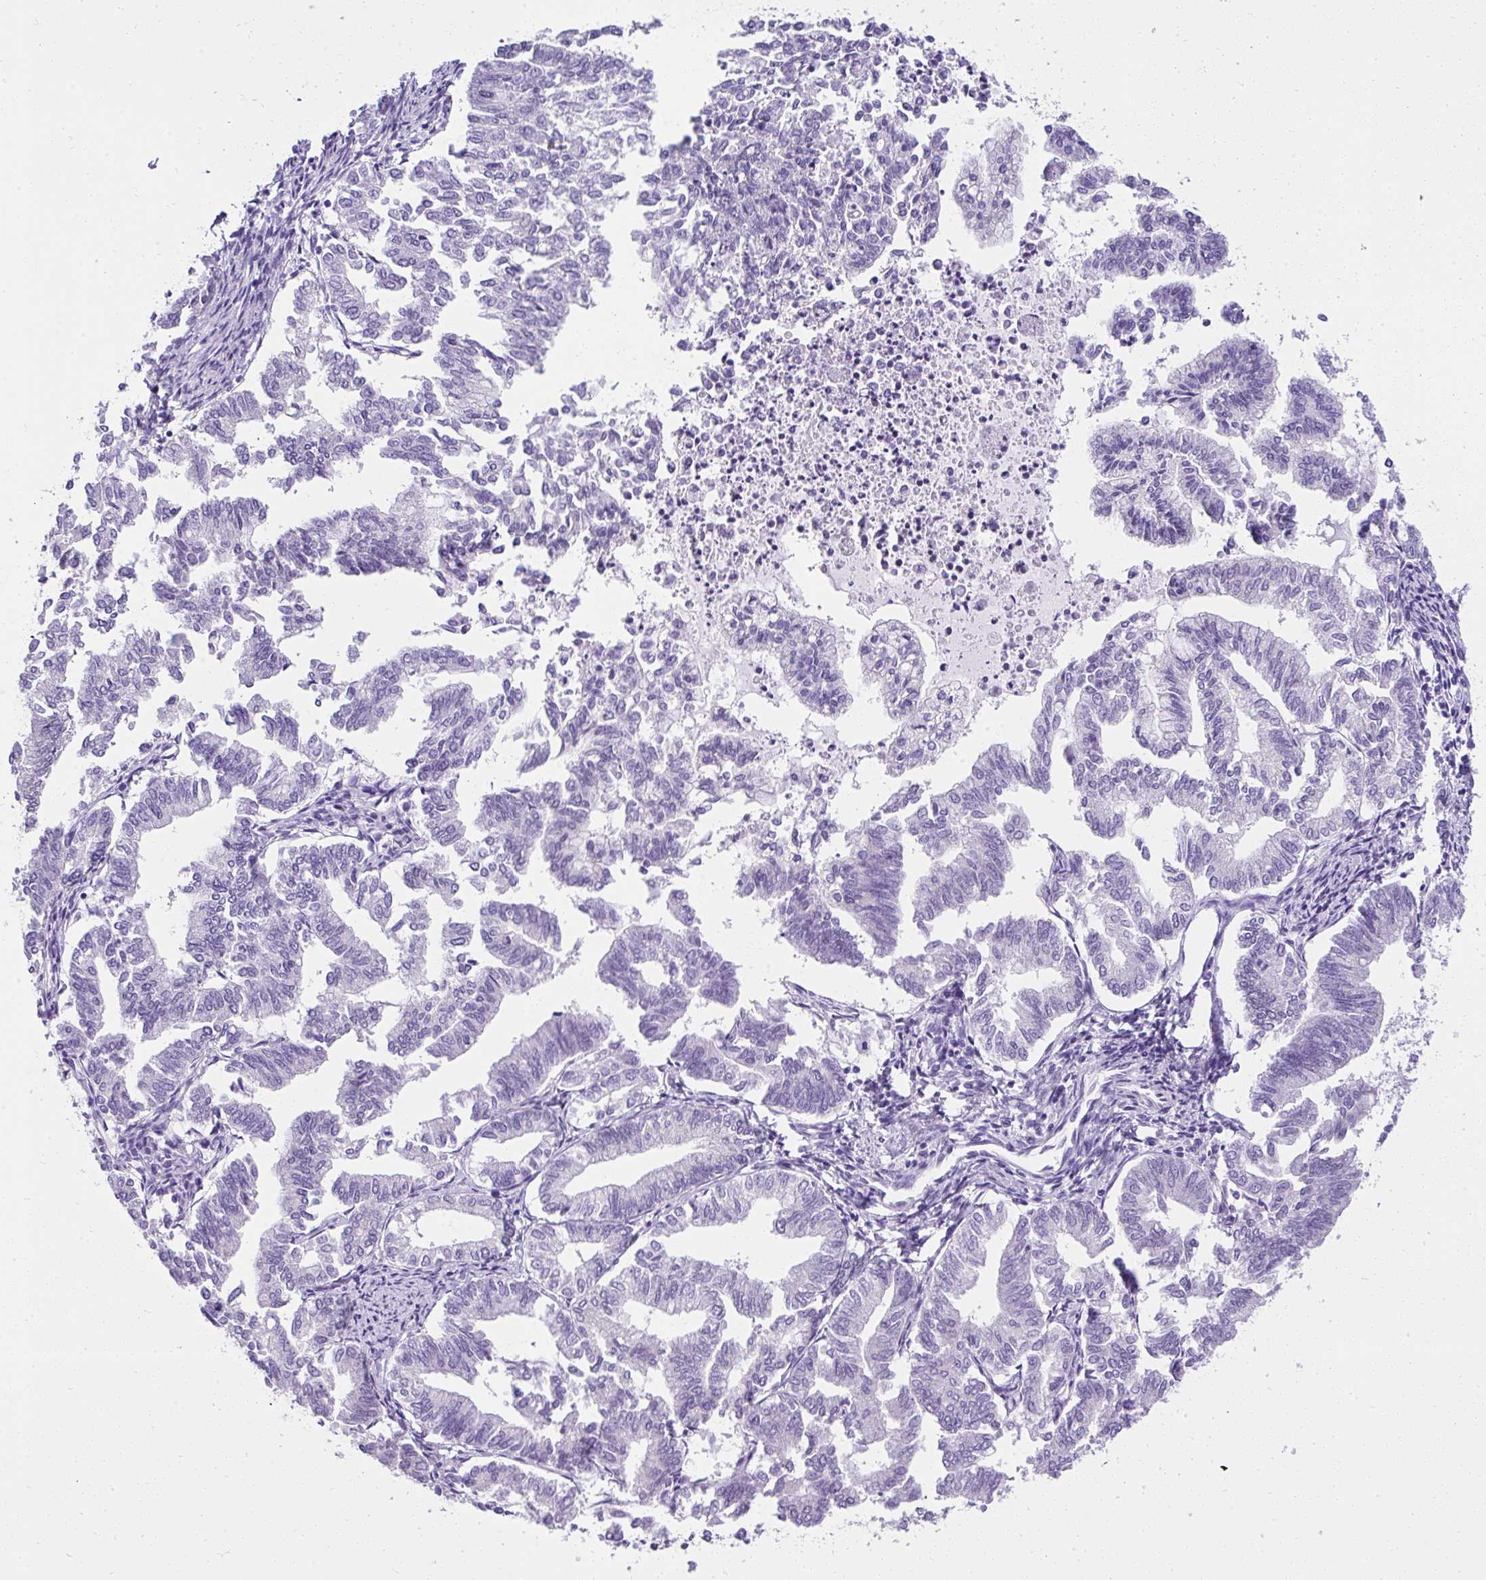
{"staining": {"intensity": "negative", "quantity": "none", "location": "none"}, "tissue": "endometrial cancer", "cell_type": "Tumor cells", "image_type": "cancer", "snomed": [{"axis": "morphology", "description": "Adenocarcinoma, NOS"}, {"axis": "topography", "description": "Endometrium"}], "caption": "There is no significant staining in tumor cells of endometrial cancer (adenocarcinoma). The staining was performed using DAB to visualize the protein expression in brown, while the nuclei were stained in blue with hematoxylin (Magnification: 20x).", "gene": "RNF183", "patient": {"sex": "female", "age": 79}}